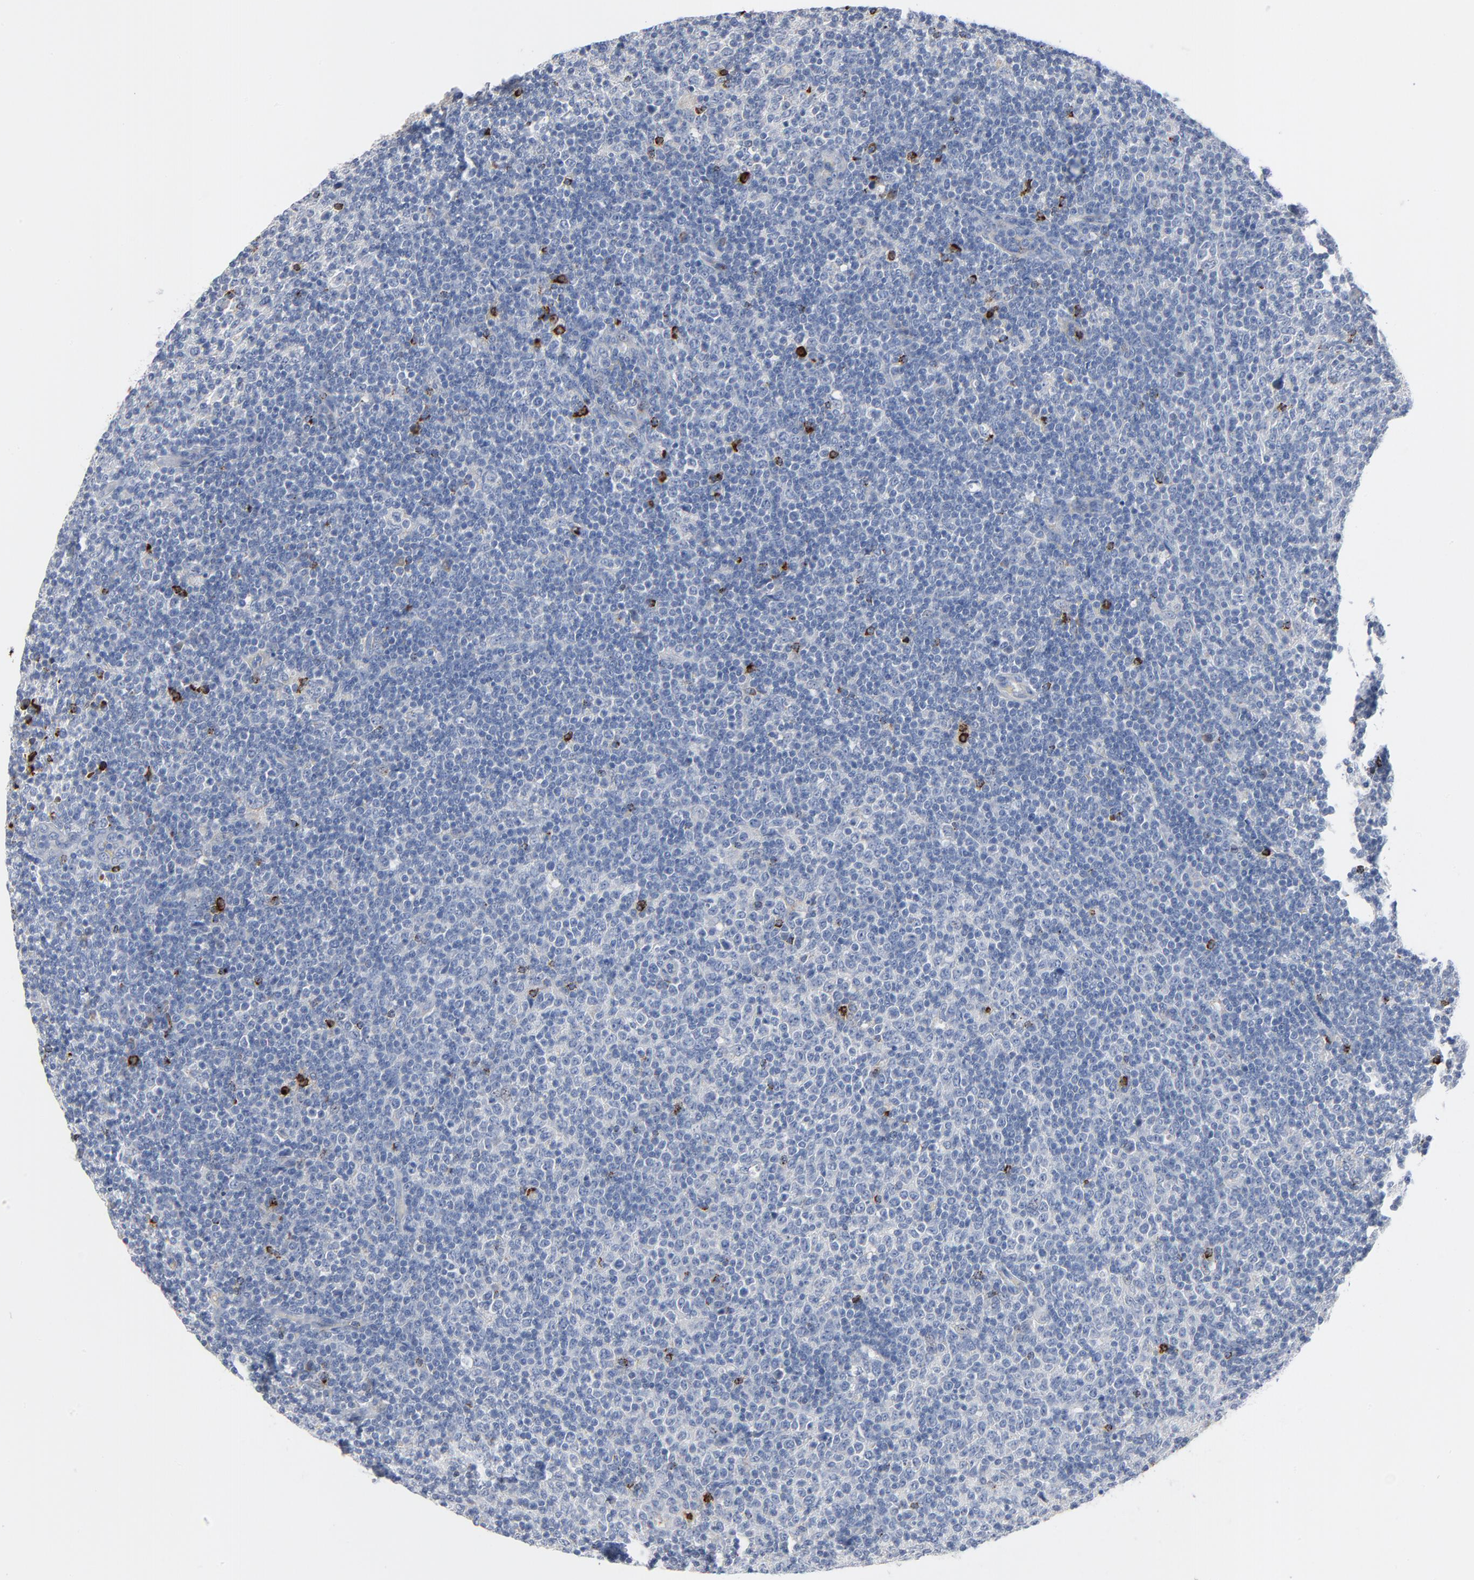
{"staining": {"intensity": "negative", "quantity": "none", "location": "none"}, "tissue": "lymphoma", "cell_type": "Tumor cells", "image_type": "cancer", "snomed": [{"axis": "morphology", "description": "Malignant lymphoma, non-Hodgkin's type, Low grade"}, {"axis": "topography", "description": "Lymph node"}], "caption": "Malignant lymphoma, non-Hodgkin's type (low-grade) was stained to show a protein in brown. There is no significant positivity in tumor cells. The staining is performed using DAB brown chromogen with nuclei counter-stained in using hematoxylin.", "gene": "GZMB", "patient": {"sex": "female", "age": 56}}